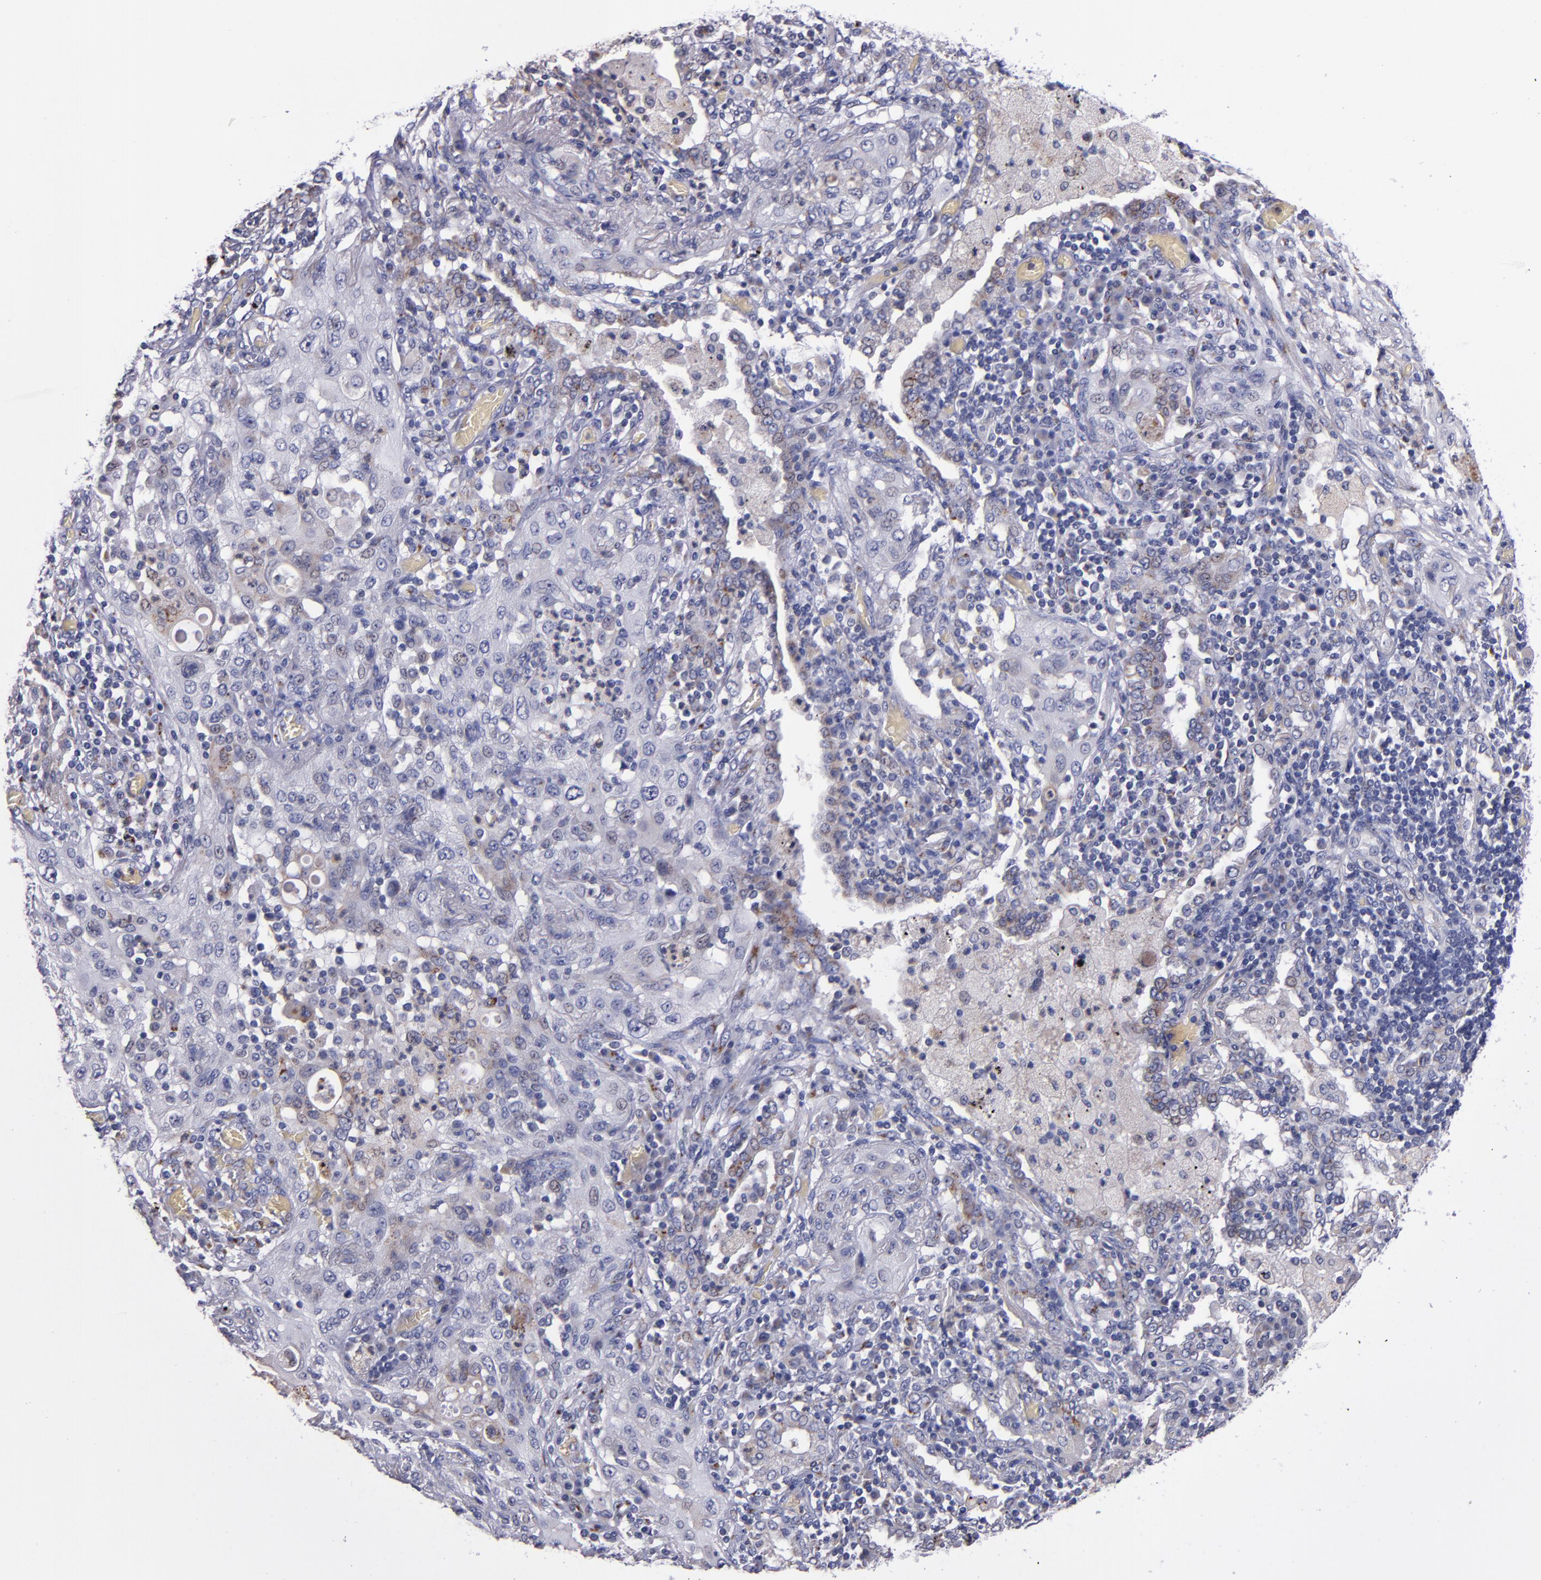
{"staining": {"intensity": "moderate", "quantity": "<25%", "location": "cytoplasmic/membranous"}, "tissue": "lung cancer", "cell_type": "Tumor cells", "image_type": "cancer", "snomed": [{"axis": "morphology", "description": "Squamous cell carcinoma, NOS"}, {"axis": "topography", "description": "Lung"}], "caption": "Lung cancer (squamous cell carcinoma) tissue demonstrates moderate cytoplasmic/membranous staining in approximately <25% of tumor cells The staining was performed using DAB (3,3'-diaminobenzidine), with brown indicating positive protein expression. Nuclei are stained blue with hematoxylin.", "gene": "RAB41", "patient": {"sex": "female", "age": 47}}